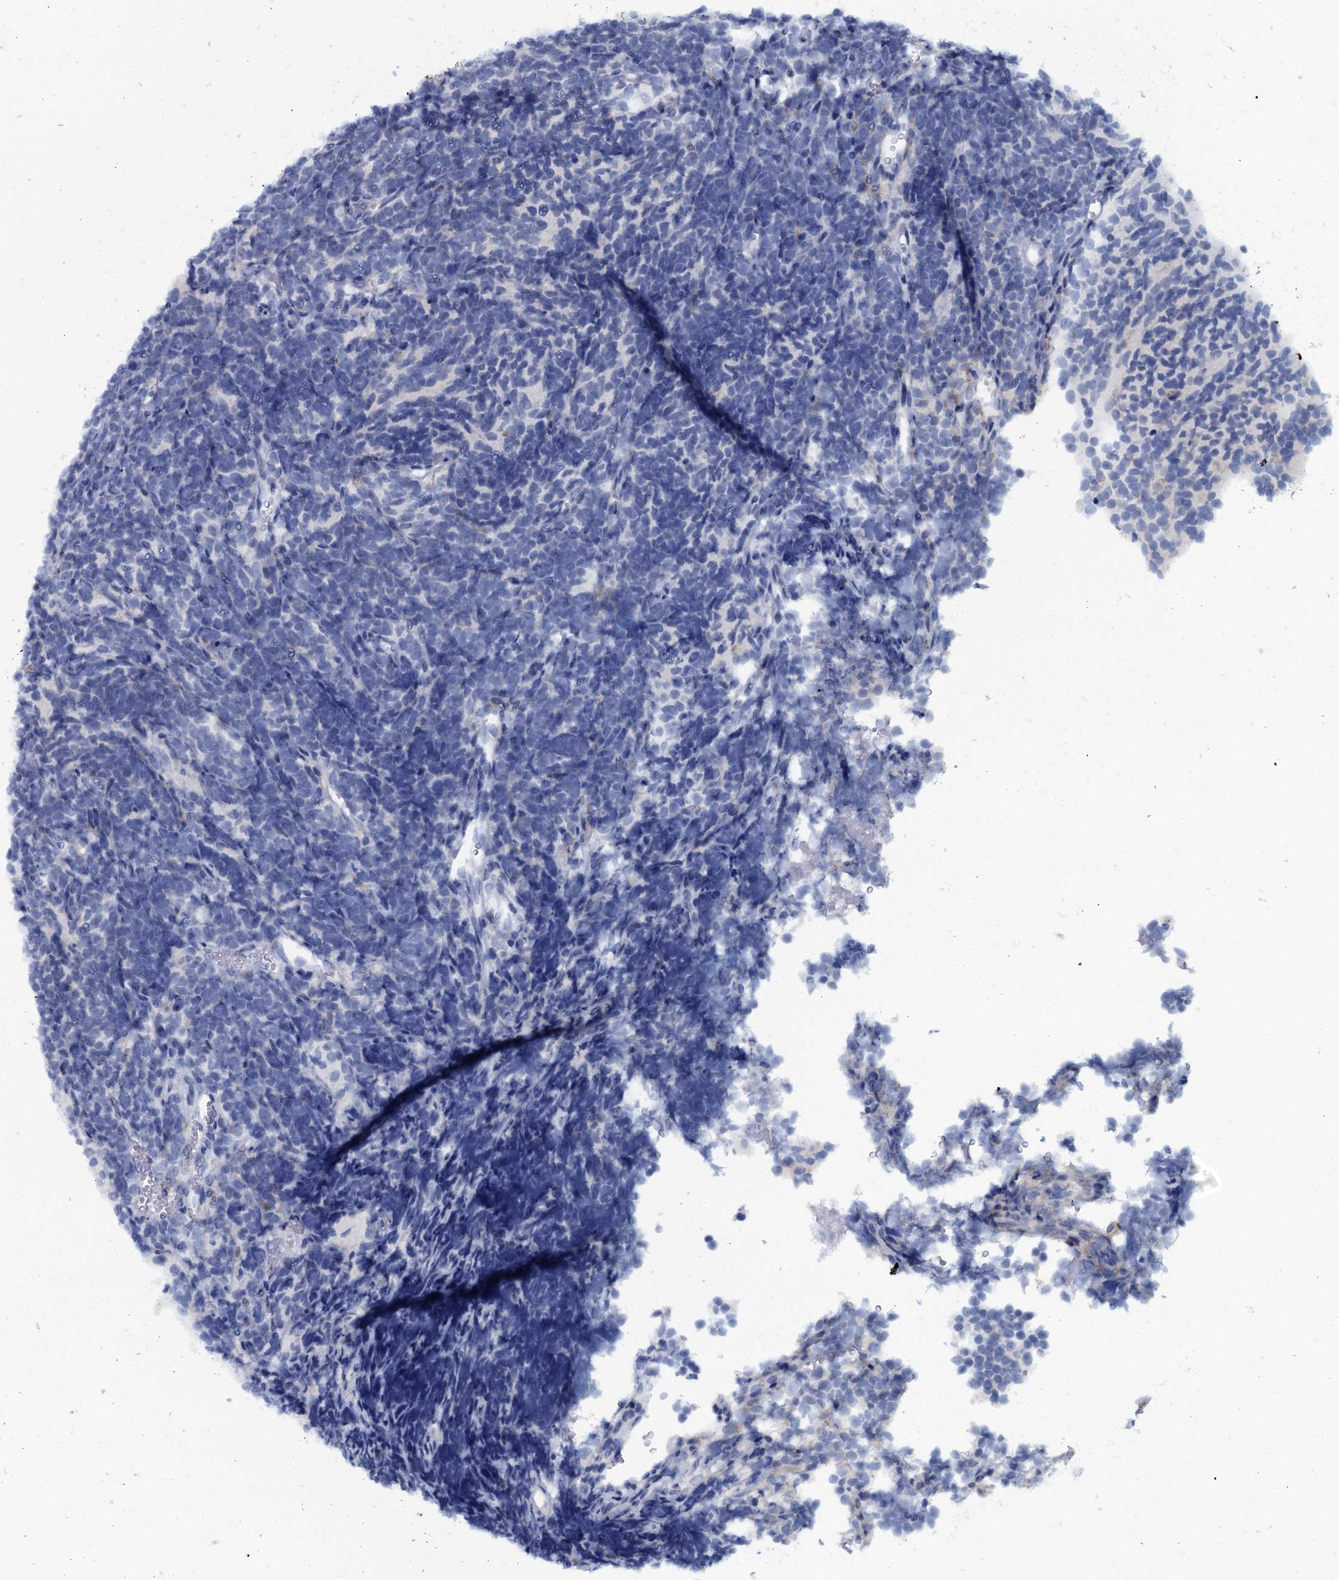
{"staining": {"intensity": "negative", "quantity": "none", "location": "none"}, "tissue": "glioma", "cell_type": "Tumor cells", "image_type": "cancer", "snomed": [{"axis": "morphology", "description": "Glioma, malignant, Low grade"}, {"axis": "topography", "description": "Brain"}], "caption": "Immunohistochemistry photomicrograph of neoplastic tissue: human malignant glioma (low-grade) stained with DAB (3,3'-diaminobenzidine) displays no significant protein expression in tumor cells.", "gene": "SLC4A7", "patient": {"sex": "female", "age": 1}}